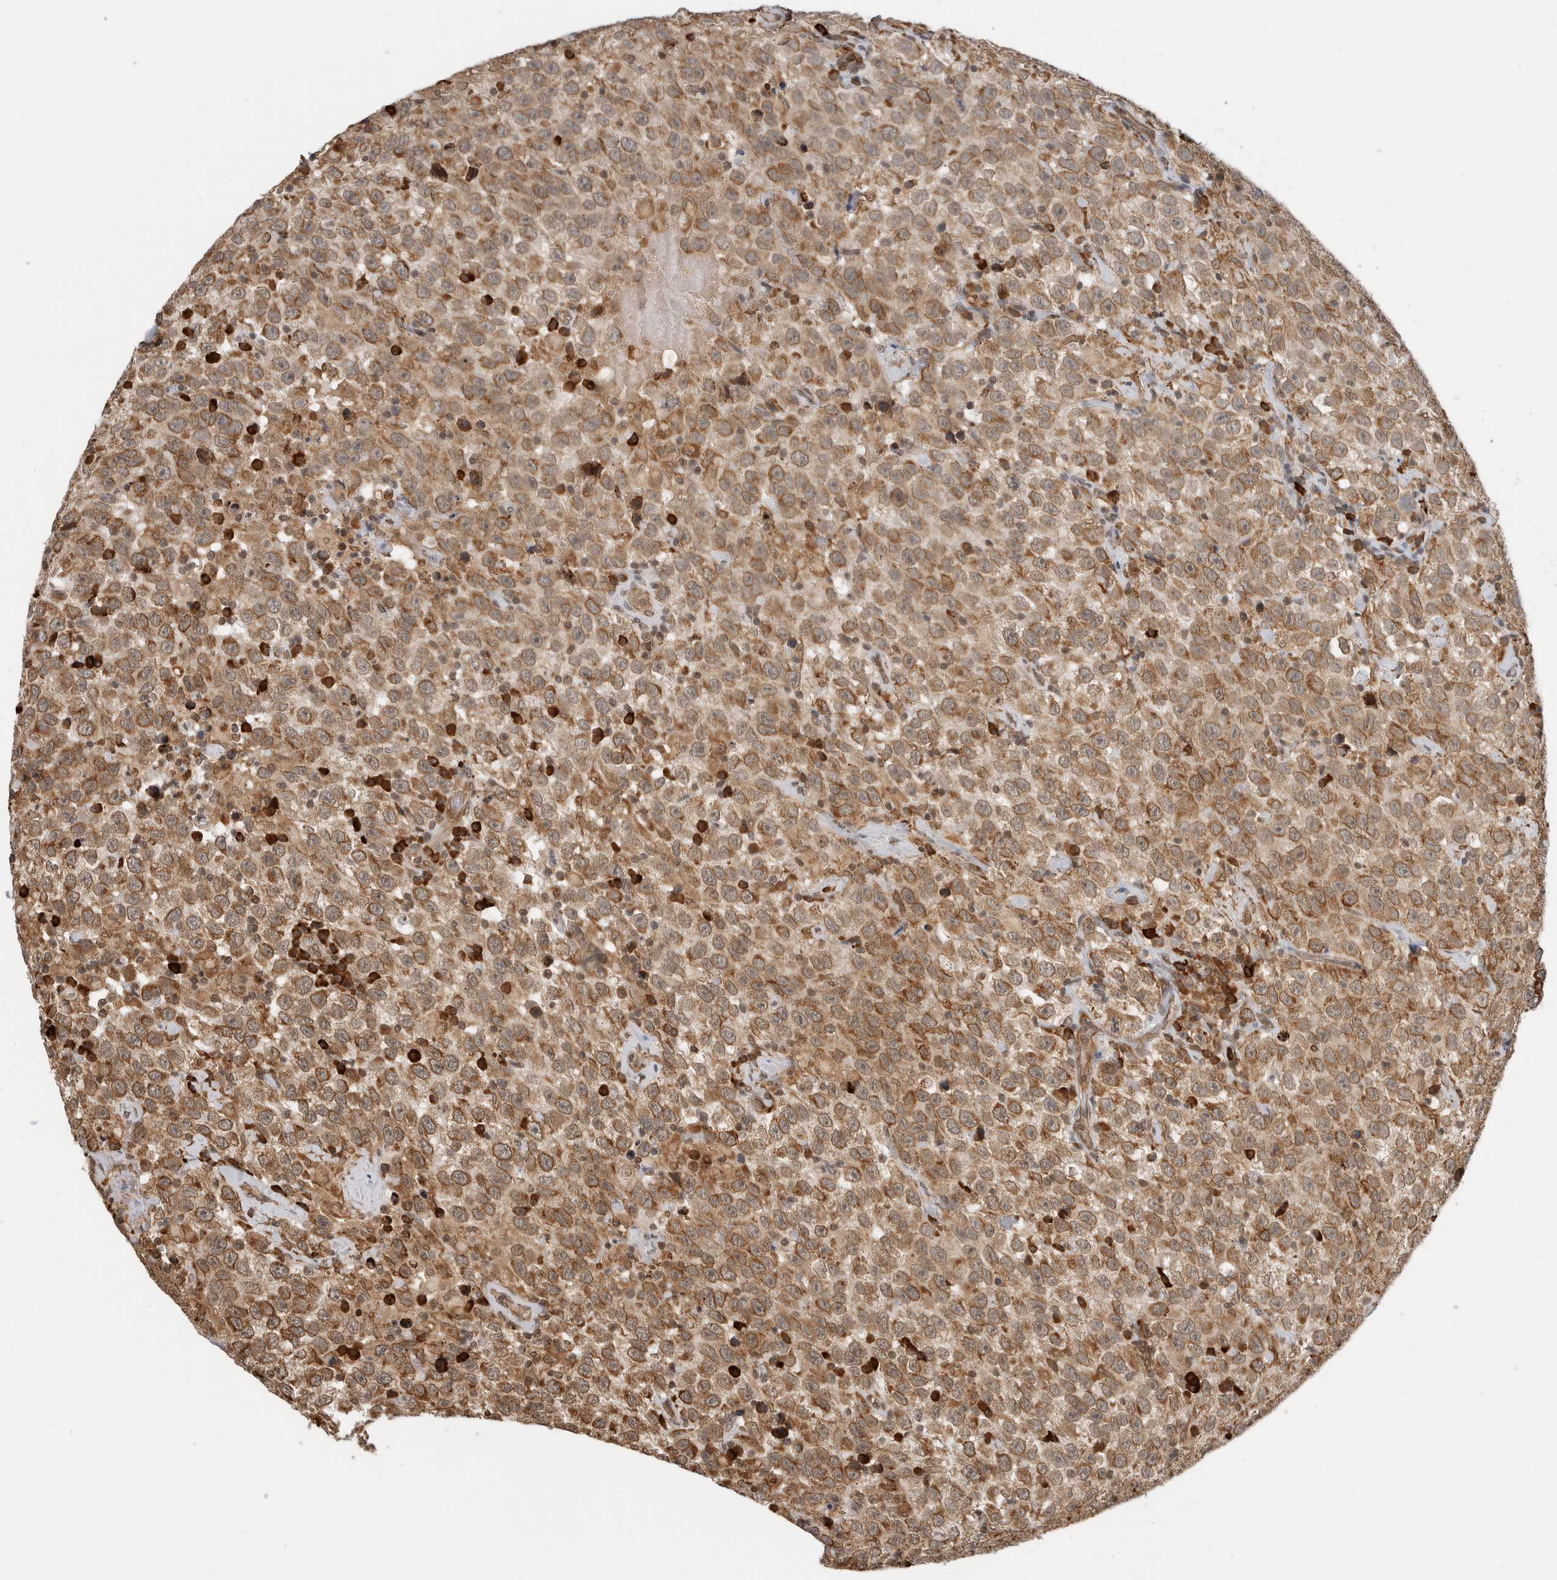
{"staining": {"intensity": "moderate", "quantity": ">75%", "location": "cytoplasmic/membranous"}, "tissue": "testis cancer", "cell_type": "Tumor cells", "image_type": "cancer", "snomed": [{"axis": "morphology", "description": "Seminoma, NOS"}, {"axis": "topography", "description": "Testis"}], "caption": "Brown immunohistochemical staining in testis cancer (seminoma) displays moderate cytoplasmic/membranous expression in about >75% of tumor cells. The staining was performed using DAB to visualize the protein expression in brown, while the nuclei were stained in blue with hematoxylin (Magnification: 20x).", "gene": "MS4A7", "patient": {"sex": "male", "age": 41}}